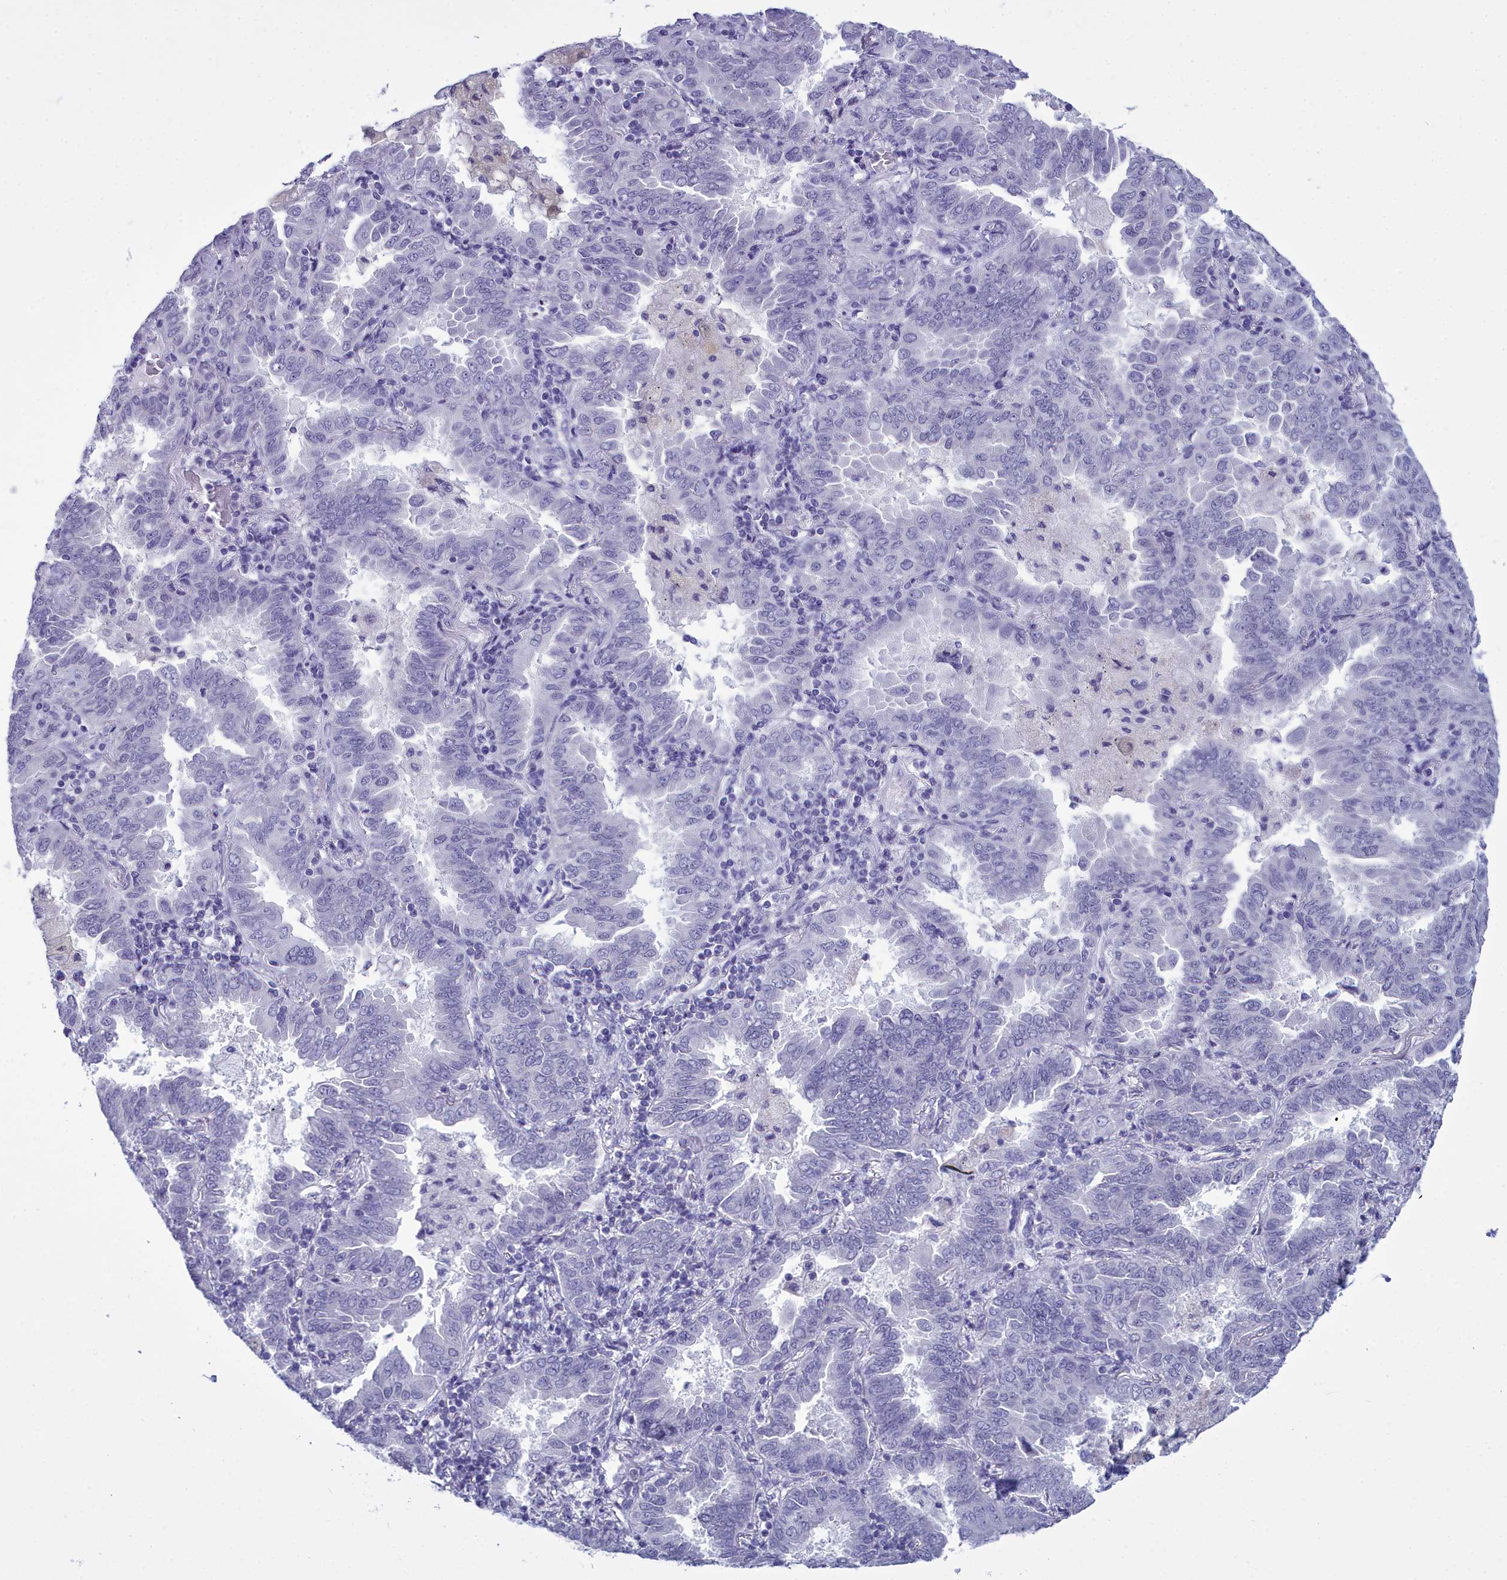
{"staining": {"intensity": "negative", "quantity": "none", "location": "none"}, "tissue": "lung cancer", "cell_type": "Tumor cells", "image_type": "cancer", "snomed": [{"axis": "morphology", "description": "Adenocarcinoma, NOS"}, {"axis": "topography", "description": "Lung"}], "caption": "IHC histopathology image of neoplastic tissue: lung cancer (adenocarcinoma) stained with DAB reveals no significant protein positivity in tumor cells.", "gene": "MAP6", "patient": {"sex": "male", "age": 64}}